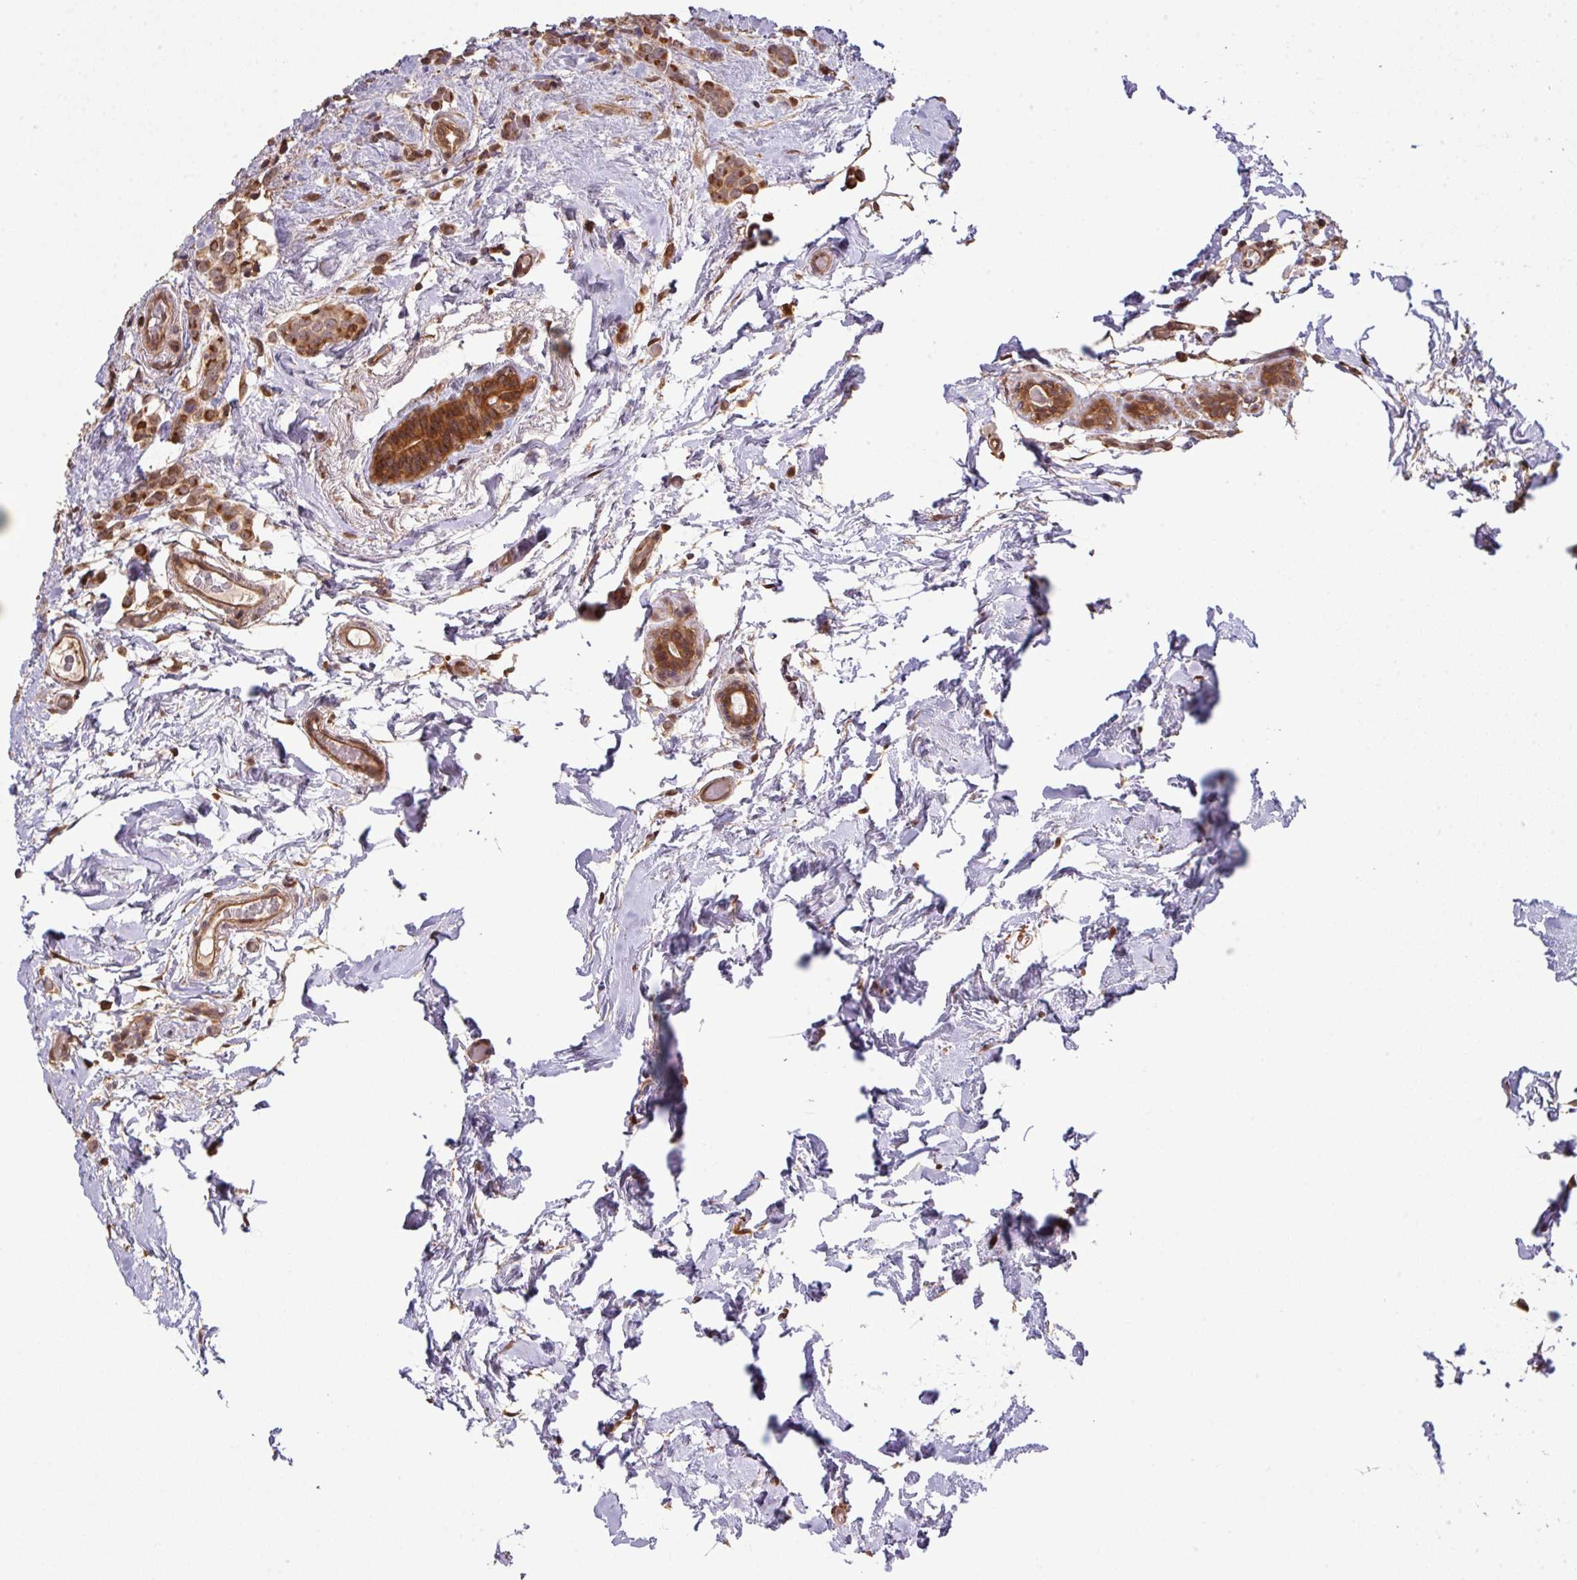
{"staining": {"intensity": "strong", "quantity": ">75%", "location": "cytoplasmic/membranous"}, "tissue": "breast cancer", "cell_type": "Tumor cells", "image_type": "cancer", "snomed": [{"axis": "morphology", "description": "Lobular carcinoma"}, {"axis": "topography", "description": "Breast"}], "caption": "Immunohistochemistry (IHC) photomicrograph of human lobular carcinoma (breast) stained for a protein (brown), which demonstrates high levels of strong cytoplasmic/membranous positivity in approximately >75% of tumor cells.", "gene": "ARPIN", "patient": {"sex": "female", "age": 84}}